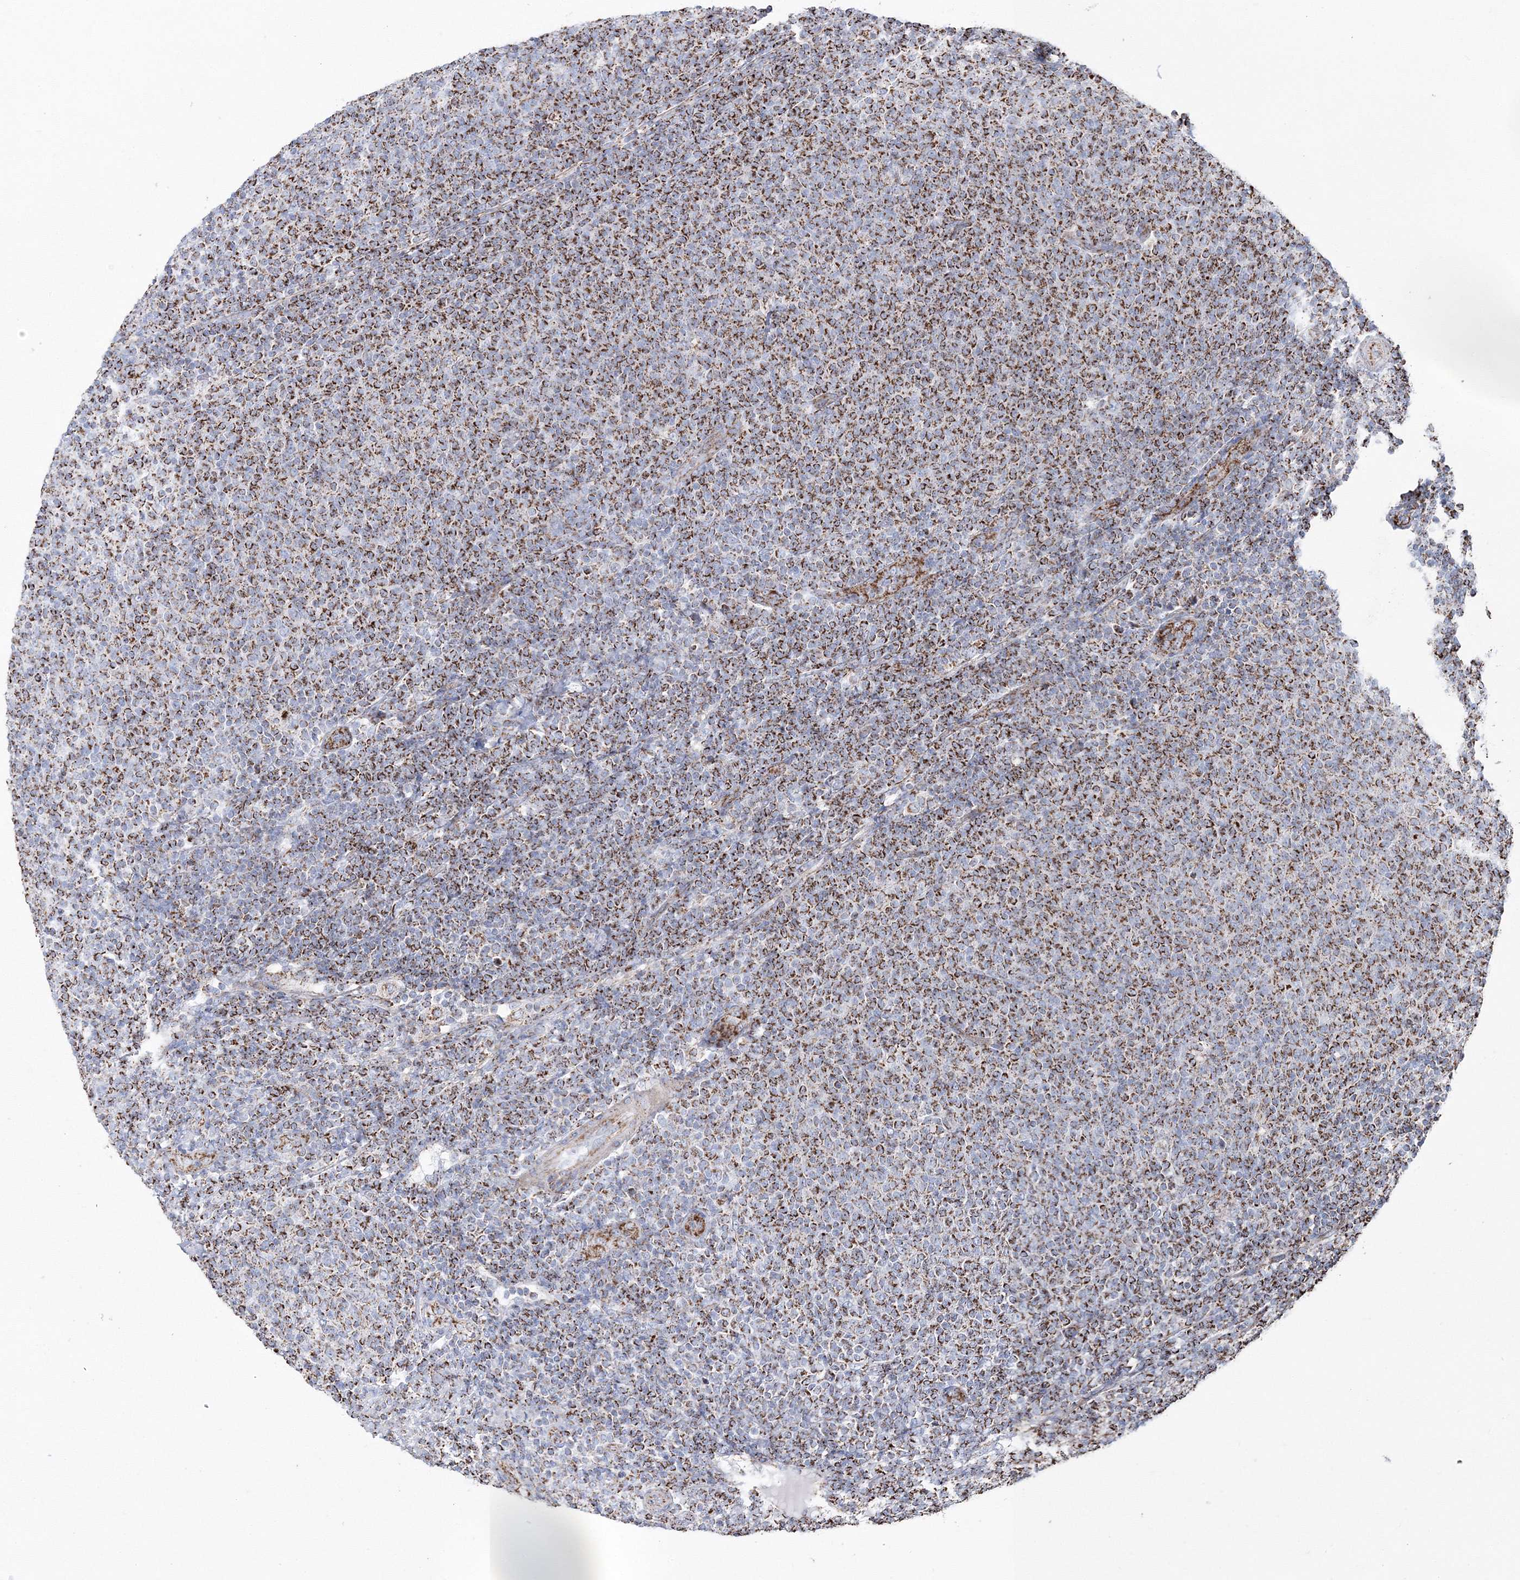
{"staining": {"intensity": "strong", "quantity": ">75%", "location": "cytoplasmic/membranous"}, "tissue": "lymphoma", "cell_type": "Tumor cells", "image_type": "cancer", "snomed": [{"axis": "morphology", "description": "Malignant lymphoma, non-Hodgkin's type, Low grade"}, {"axis": "topography", "description": "Lymph node"}], "caption": "A photomicrograph of human lymphoma stained for a protein shows strong cytoplasmic/membranous brown staining in tumor cells.", "gene": "HIBCH", "patient": {"sex": "male", "age": 66}}